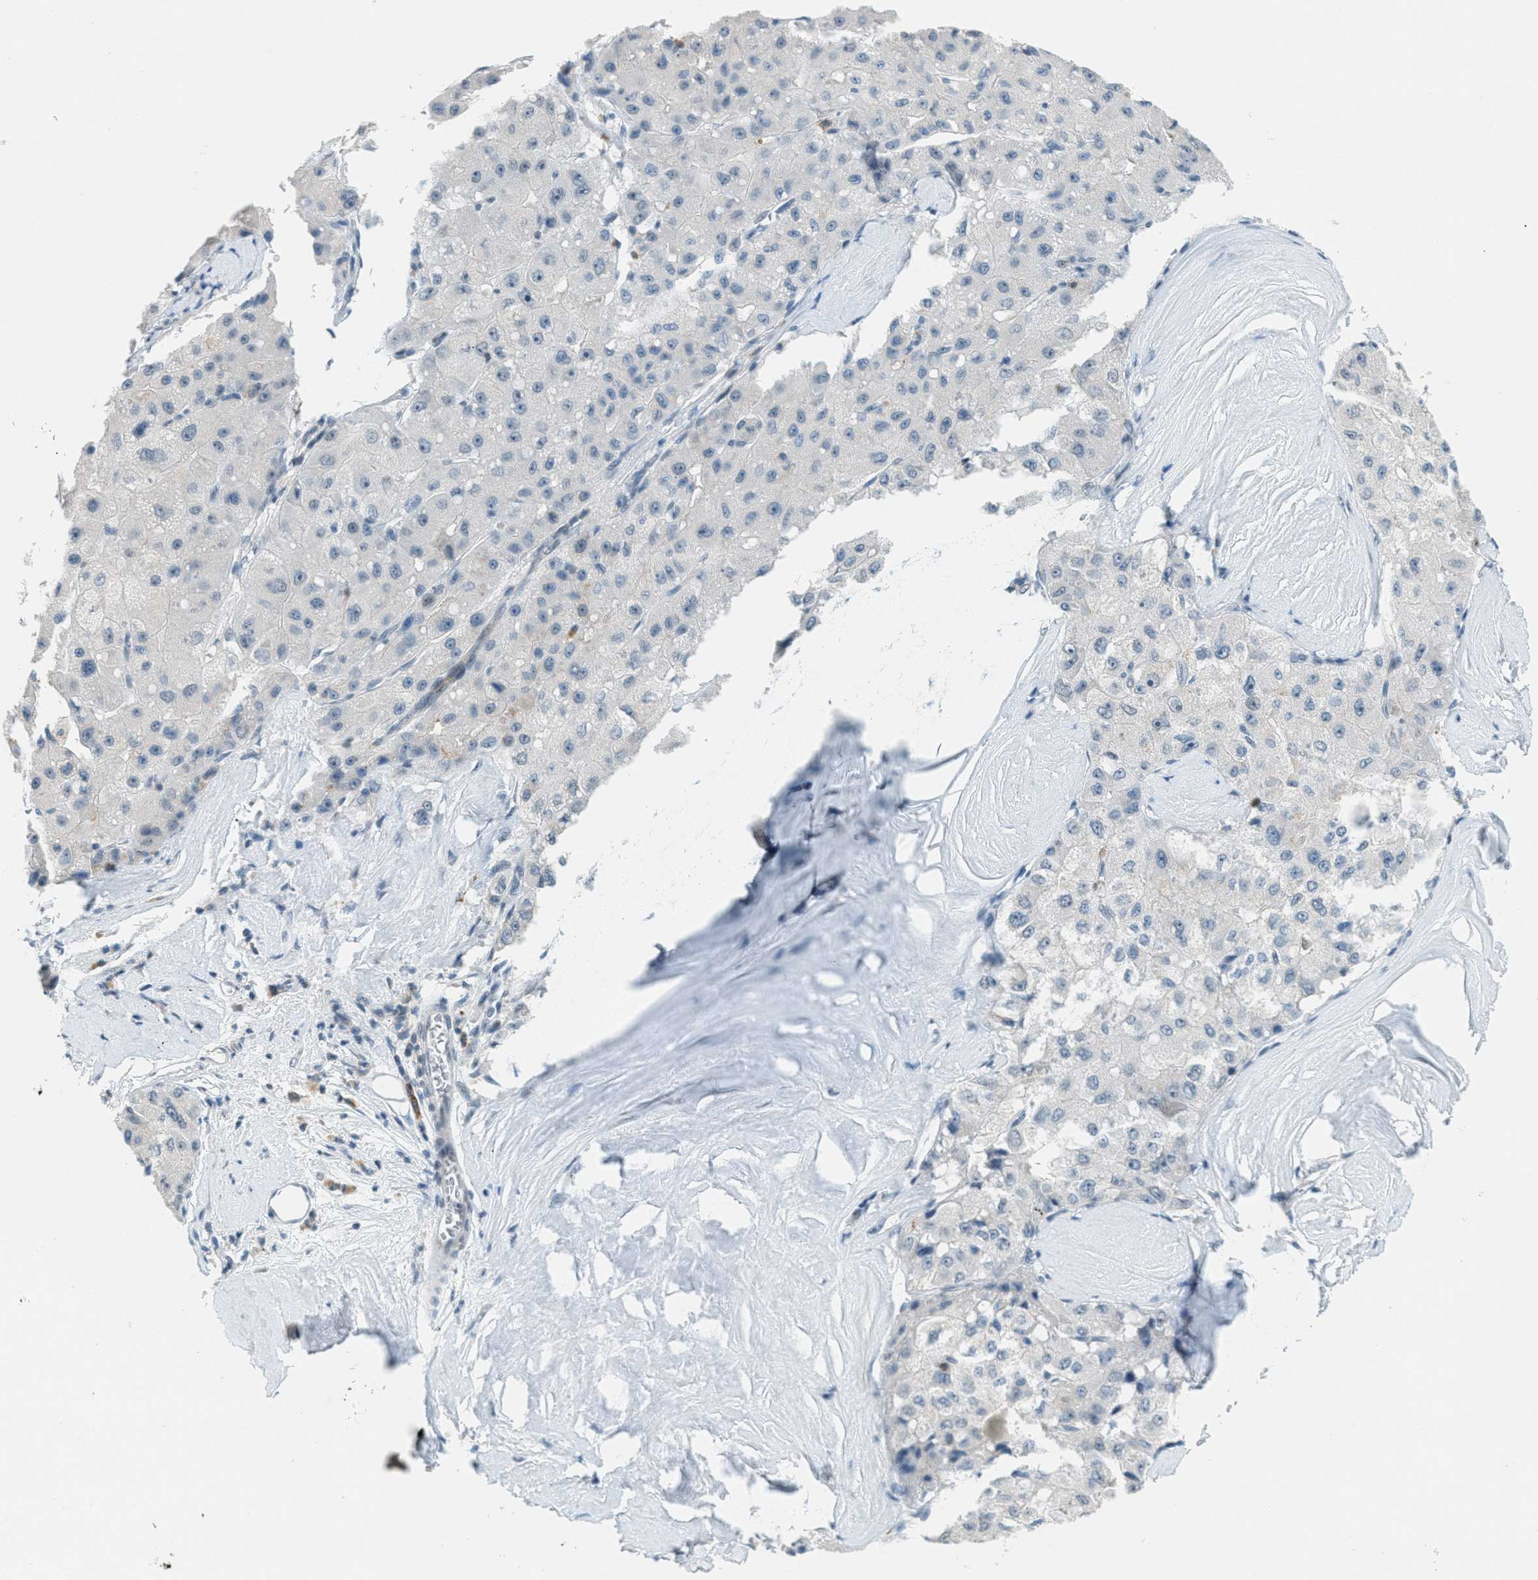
{"staining": {"intensity": "negative", "quantity": "none", "location": "none"}, "tissue": "liver cancer", "cell_type": "Tumor cells", "image_type": "cancer", "snomed": [{"axis": "morphology", "description": "Carcinoma, Hepatocellular, NOS"}, {"axis": "topography", "description": "Liver"}], "caption": "There is no significant positivity in tumor cells of liver hepatocellular carcinoma.", "gene": "FYN", "patient": {"sex": "male", "age": 80}}